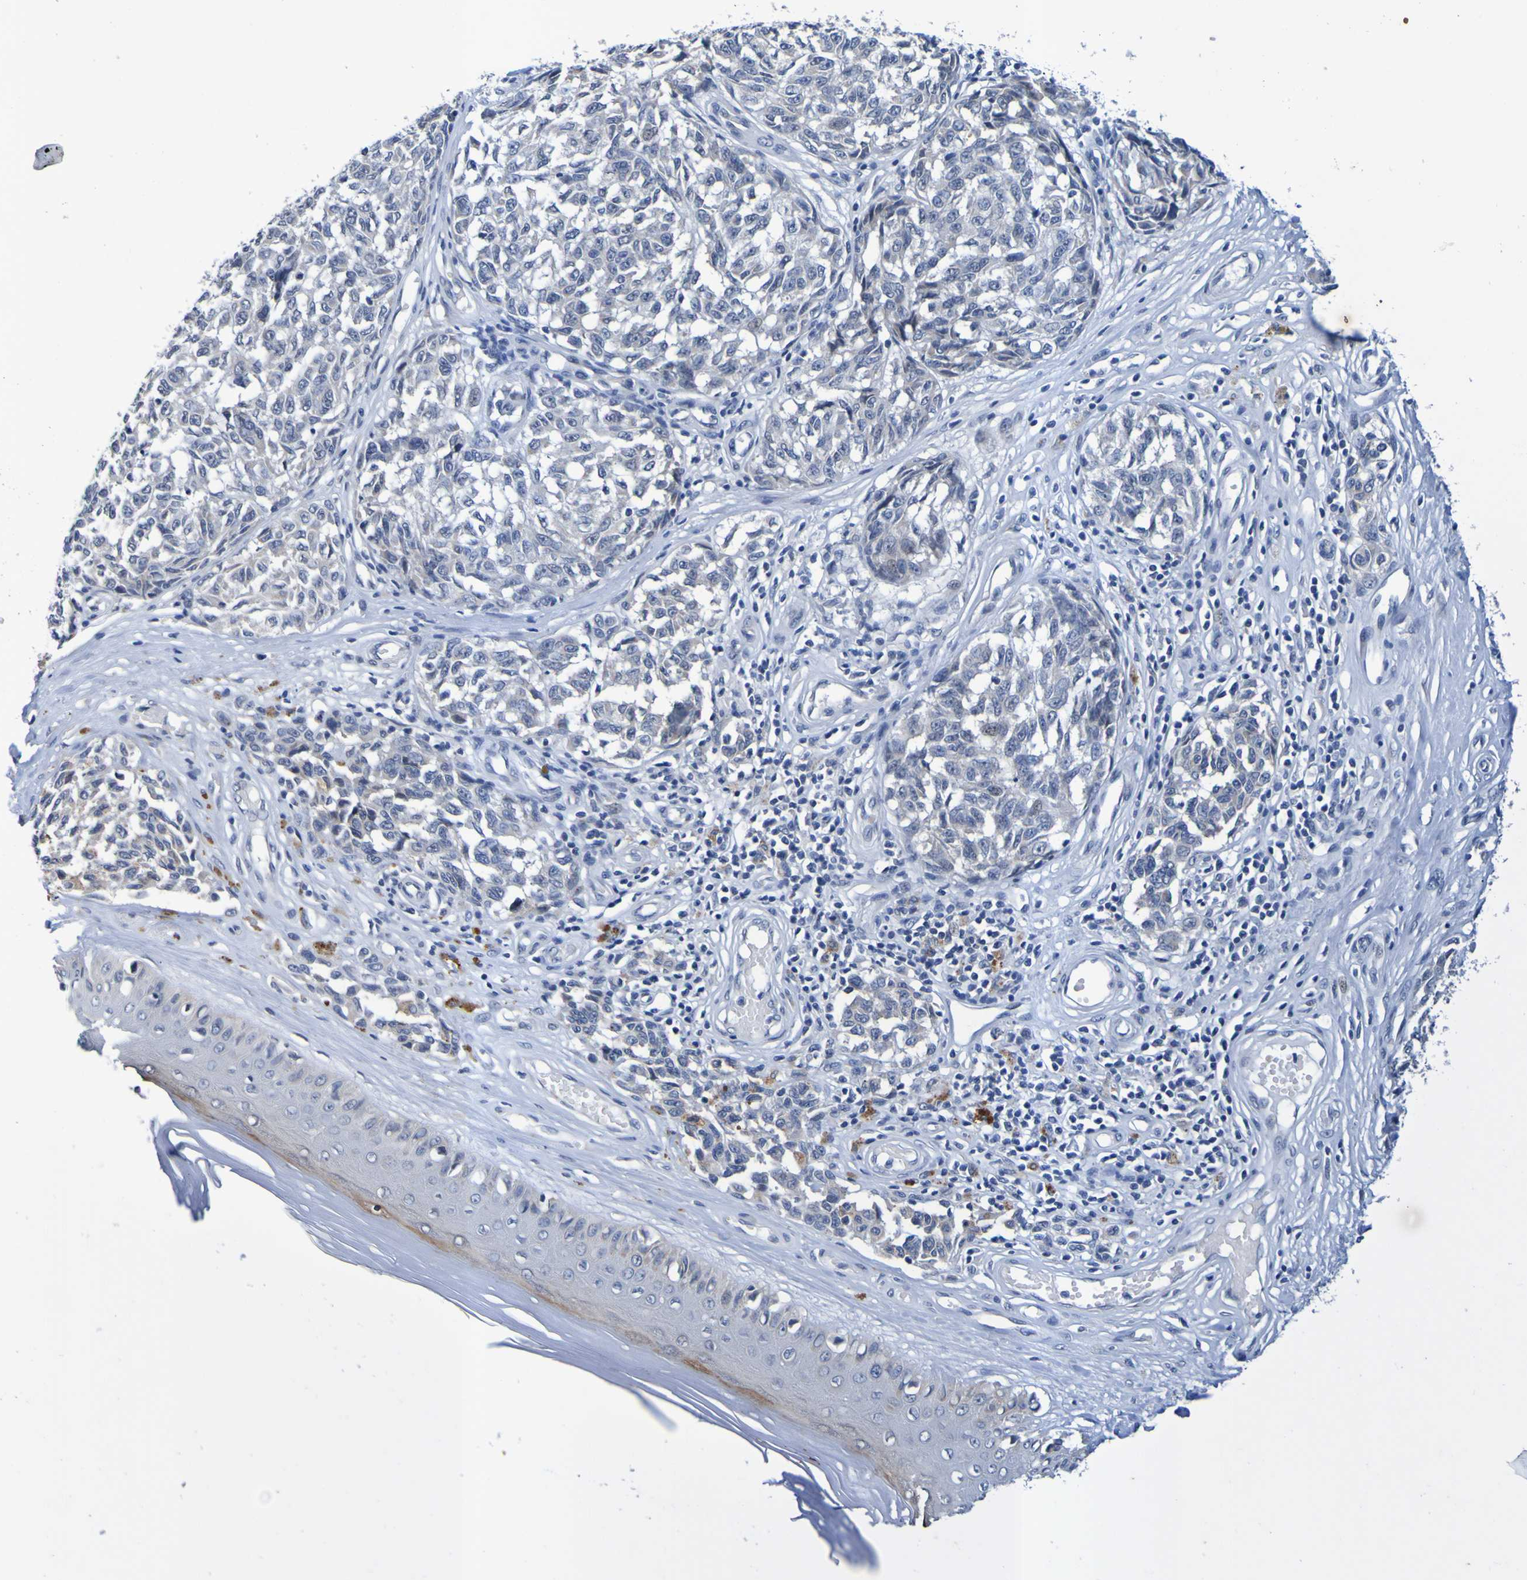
{"staining": {"intensity": "negative", "quantity": "none", "location": "none"}, "tissue": "melanoma", "cell_type": "Tumor cells", "image_type": "cancer", "snomed": [{"axis": "morphology", "description": "Malignant melanoma, NOS"}, {"axis": "topography", "description": "Skin"}], "caption": "Tumor cells show no significant protein positivity in malignant melanoma. (Immunohistochemistry (ihc), brightfield microscopy, high magnification).", "gene": "VMA21", "patient": {"sex": "female", "age": 64}}